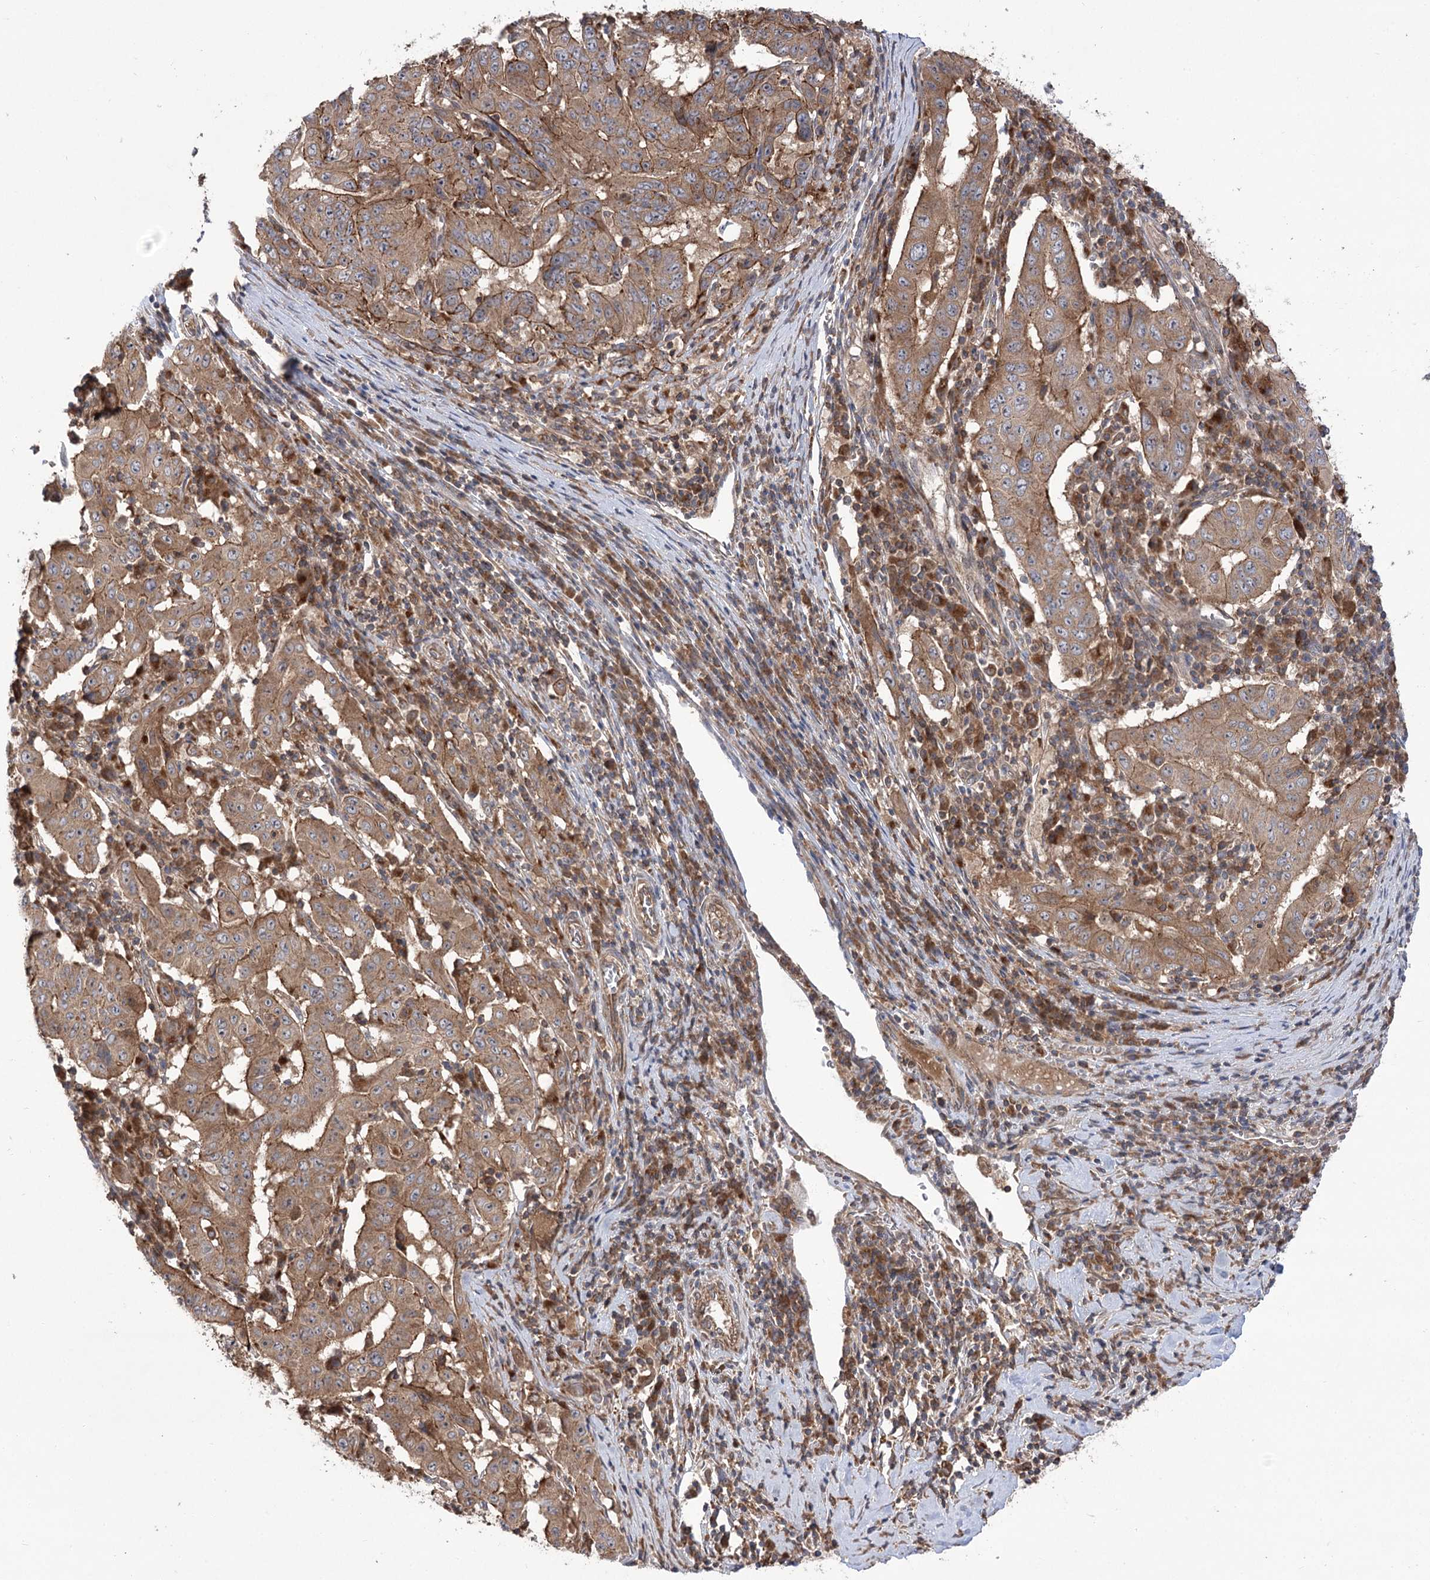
{"staining": {"intensity": "moderate", "quantity": ">75%", "location": "cytoplasmic/membranous"}, "tissue": "pancreatic cancer", "cell_type": "Tumor cells", "image_type": "cancer", "snomed": [{"axis": "morphology", "description": "Adenocarcinoma, NOS"}, {"axis": "topography", "description": "Pancreas"}], "caption": "An image of adenocarcinoma (pancreatic) stained for a protein exhibits moderate cytoplasmic/membranous brown staining in tumor cells. (DAB (3,3'-diaminobenzidine) = brown stain, brightfield microscopy at high magnification).", "gene": "VPS37B", "patient": {"sex": "male", "age": 63}}